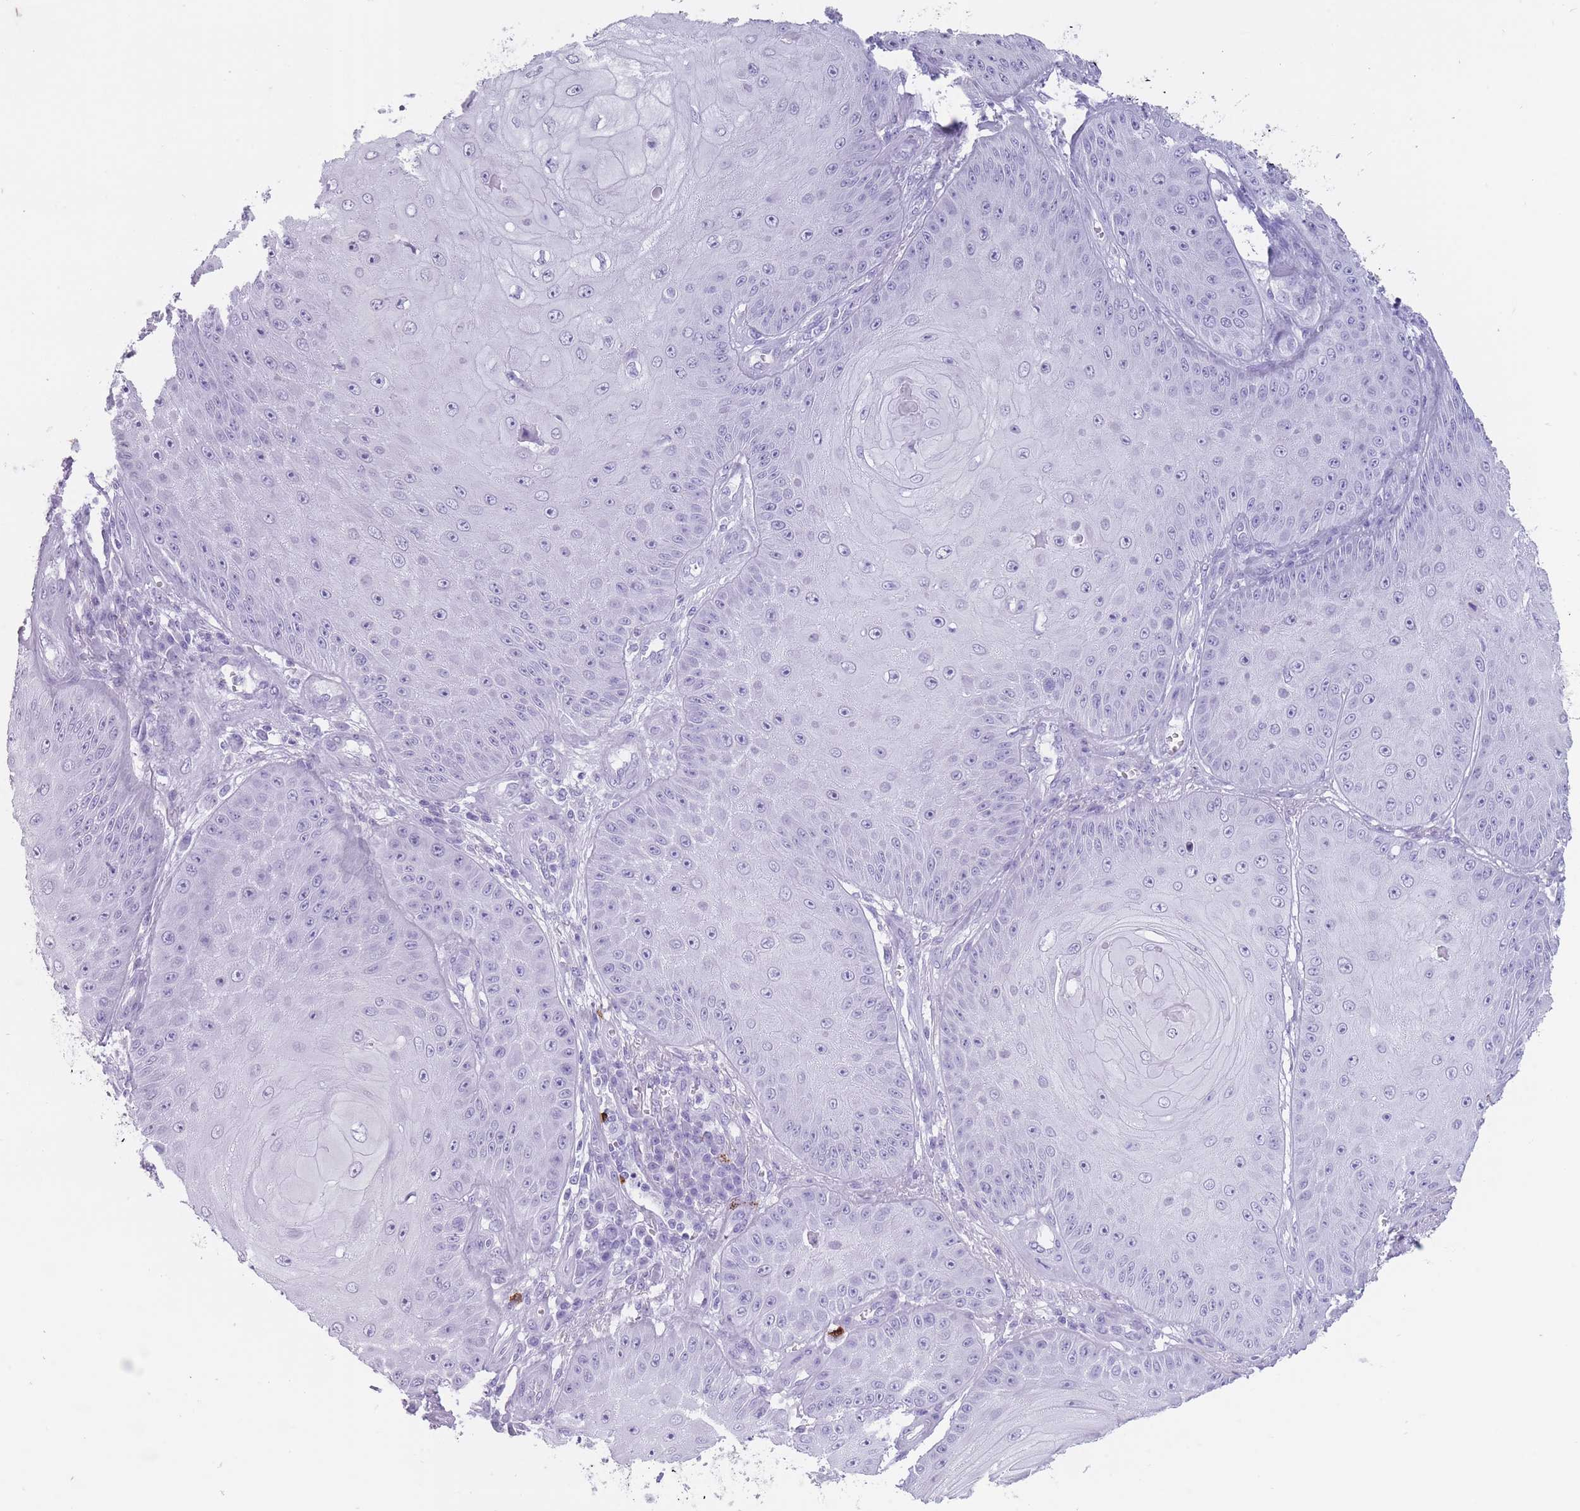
{"staining": {"intensity": "negative", "quantity": "none", "location": "none"}, "tissue": "skin cancer", "cell_type": "Tumor cells", "image_type": "cancer", "snomed": [{"axis": "morphology", "description": "Squamous cell carcinoma, NOS"}, {"axis": "topography", "description": "Skin"}], "caption": "Human skin cancer (squamous cell carcinoma) stained for a protein using immunohistochemistry (IHC) displays no staining in tumor cells.", "gene": "OR4F21", "patient": {"sex": "male", "age": 70}}